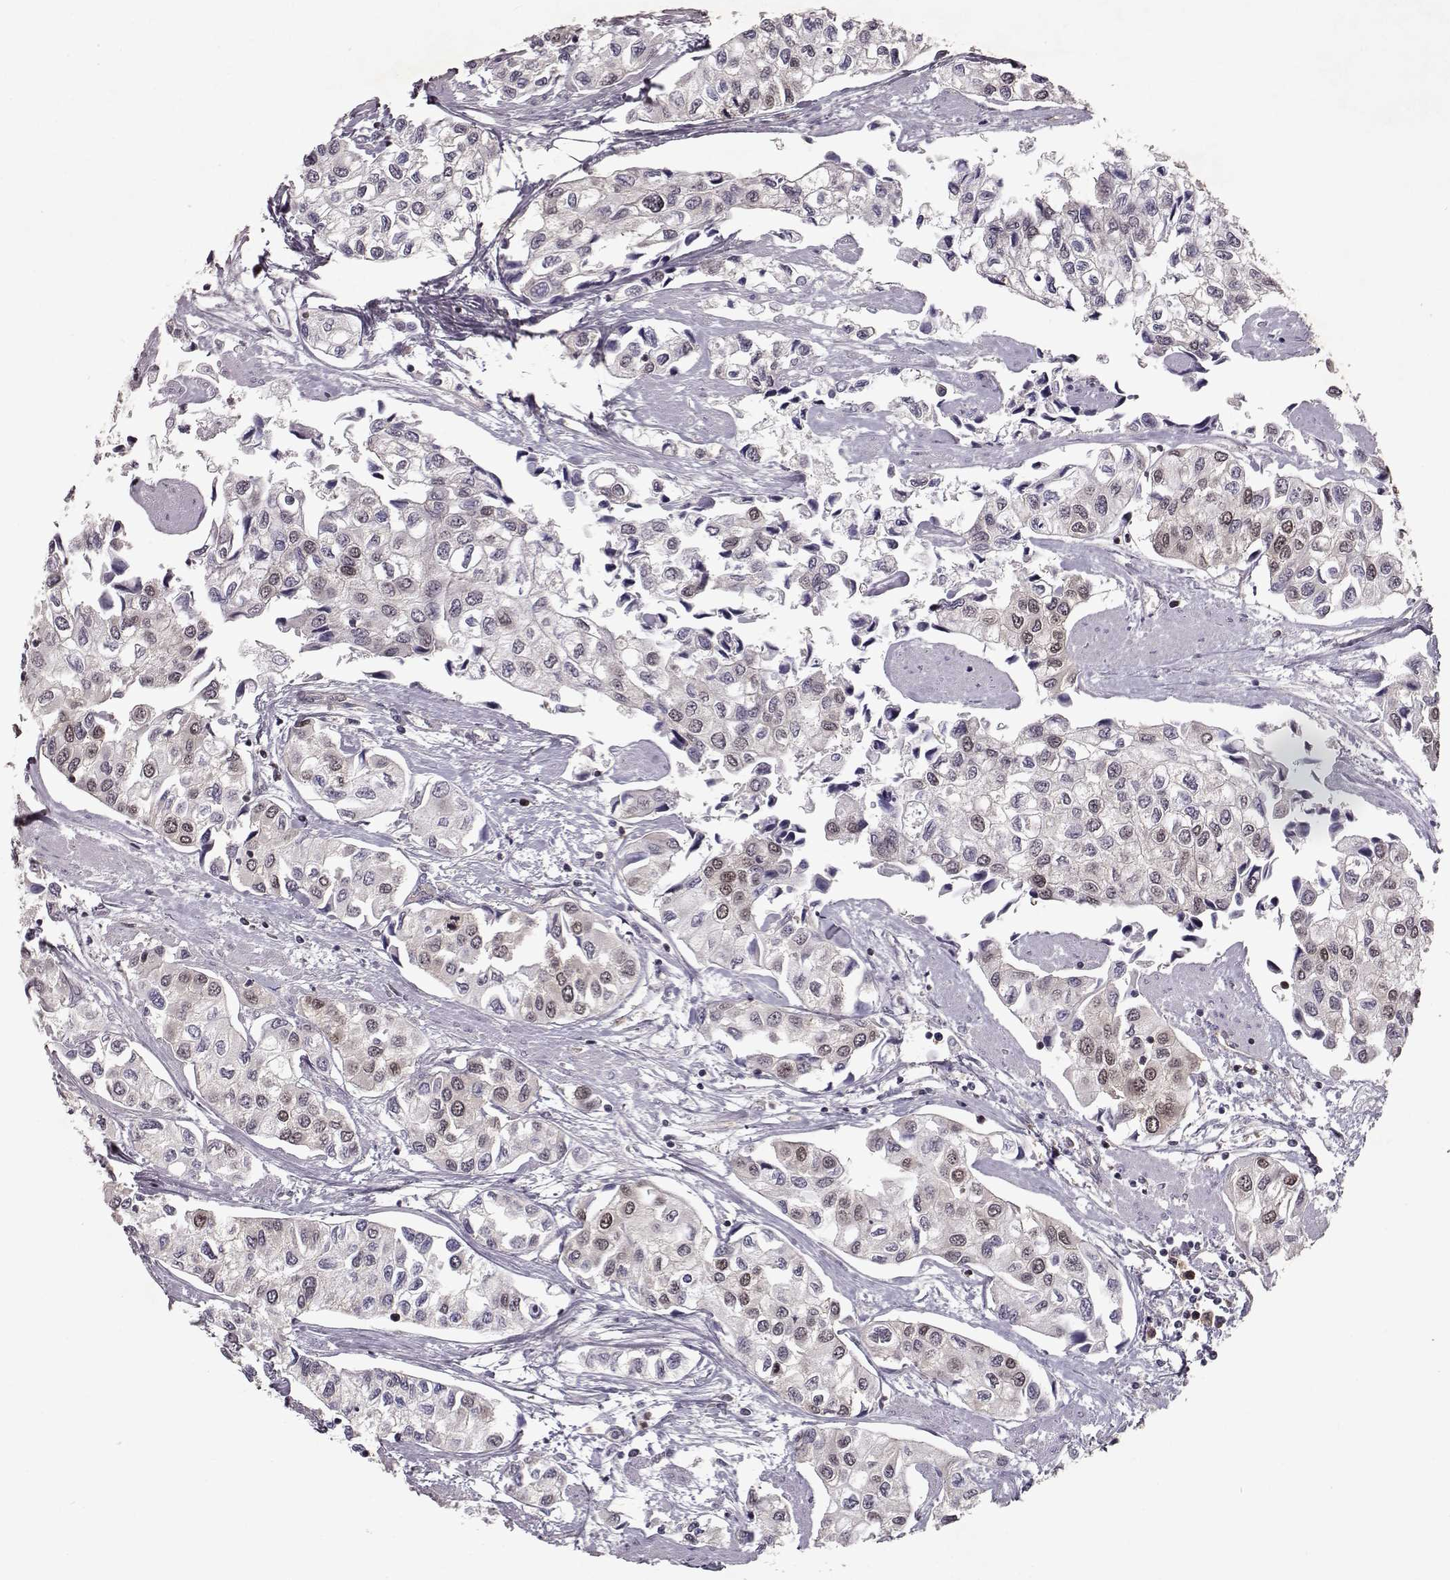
{"staining": {"intensity": "moderate", "quantity": "<25%", "location": "nuclear"}, "tissue": "urothelial cancer", "cell_type": "Tumor cells", "image_type": "cancer", "snomed": [{"axis": "morphology", "description": "Urothelial carcinoma, High grade"}, {"axis": "topography", "description": "Urinary bladder"}], "caption": "Brown immunohistochemical staining in urothelial cancer shows moderate nuclear positivity in approximately <25% of tumor cells.", "gene": "RANBP1", "patient": {"sex": "male", "age": 73}}